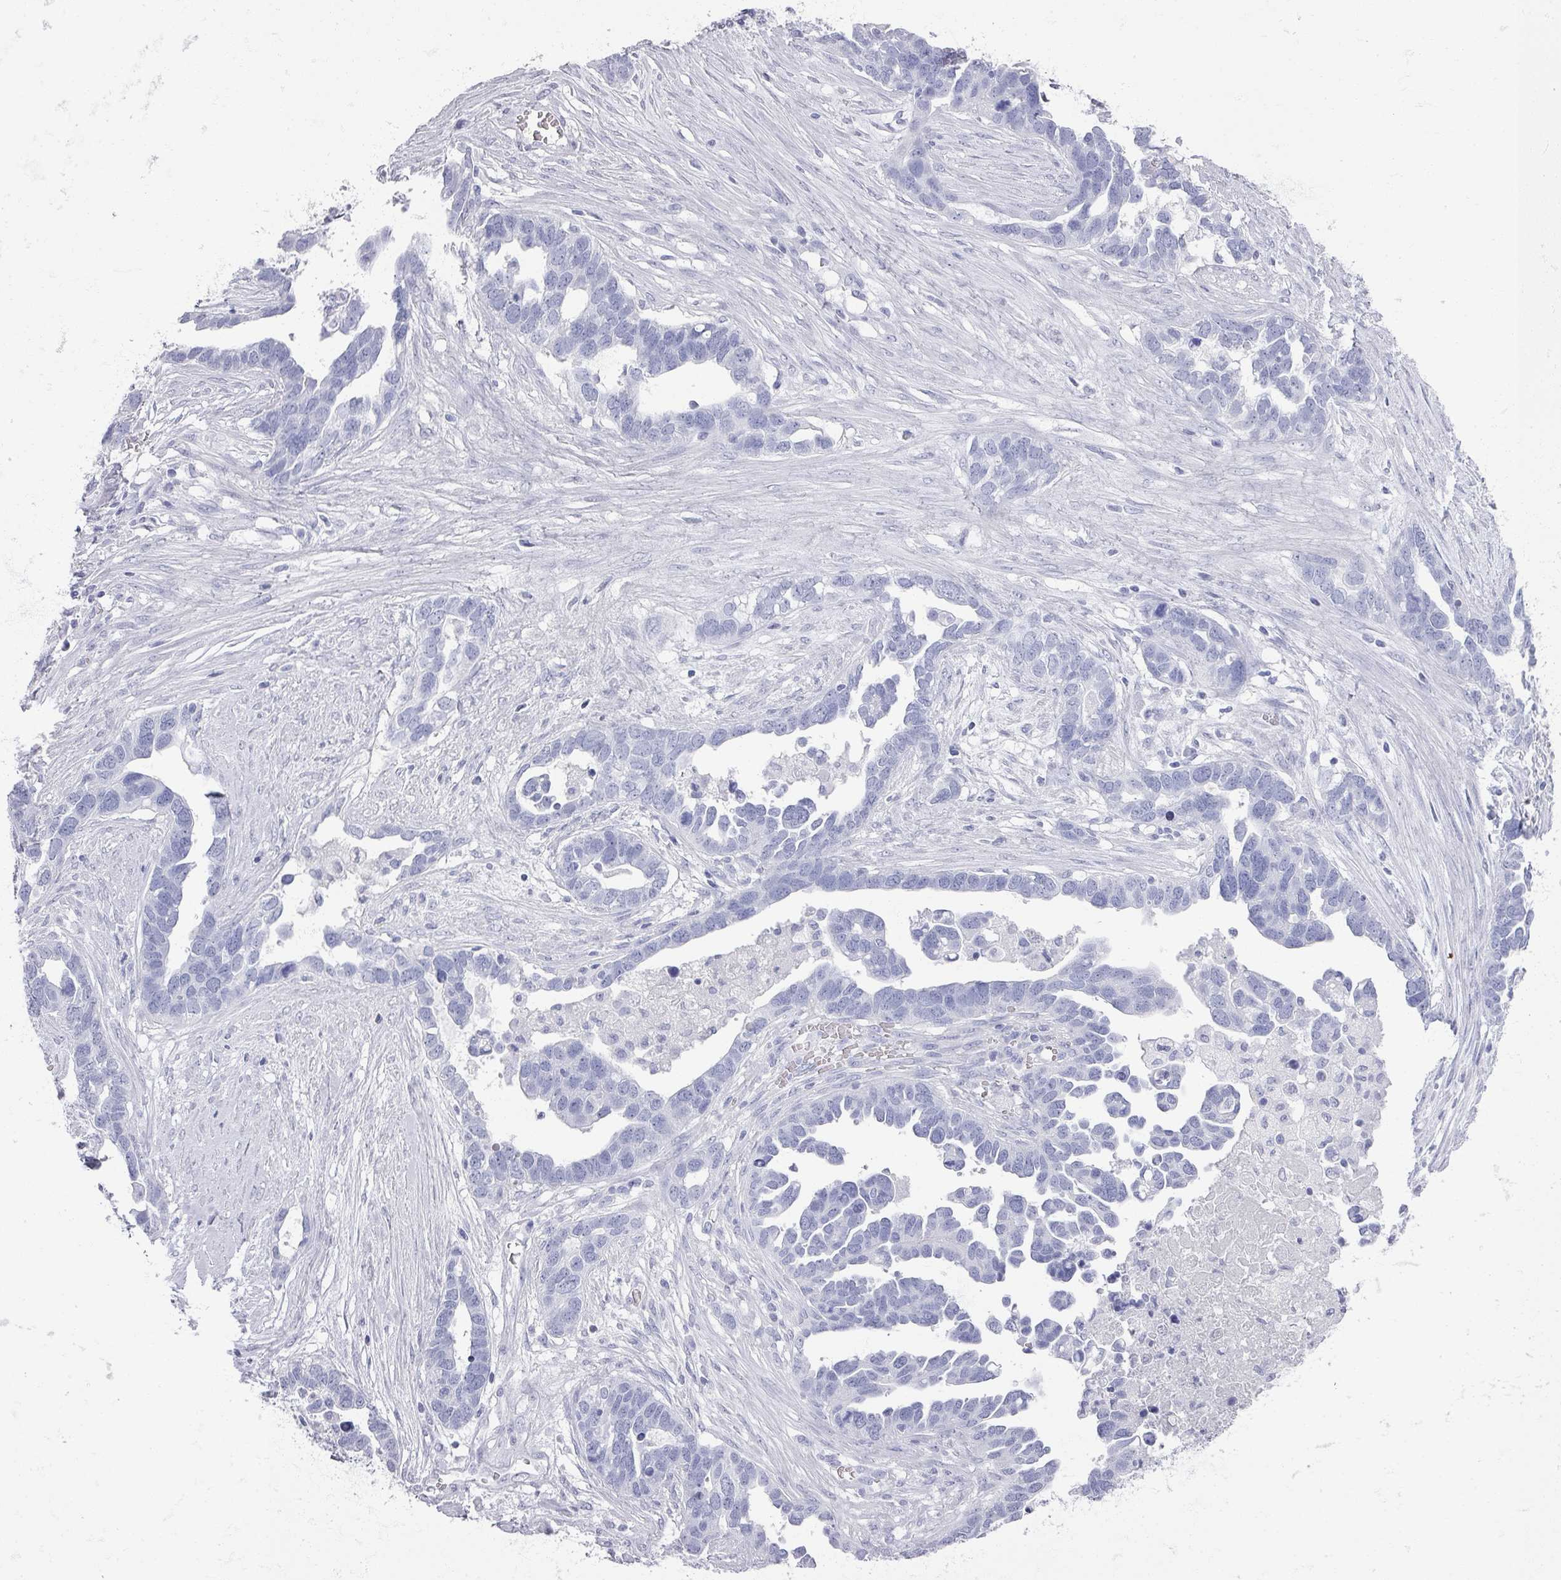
{"staining": {"intensity": "negative", "quantity": "none", "location": "none"}, "tissue": "ovarian cancer", "cell_type": "Tumor cells", "image_type": "cancer", "snomed": [{"axis": "morphology", "description": "Cystadenocarcinoma, serous, NOS"}, {"axis": "topography", "description": "Ovary"}], "caption": "The photomicrograph exhibits no significant positivity in tumor cells of ovarian cancer. (Stains: DAB (3,3'-diaminobenzidine) IHC with hematoxylin counter stain, Microscopy: brightfield microscopy at high magnification).", "gene": "OMG", "patient": {"sex": "female", "age": 54}}